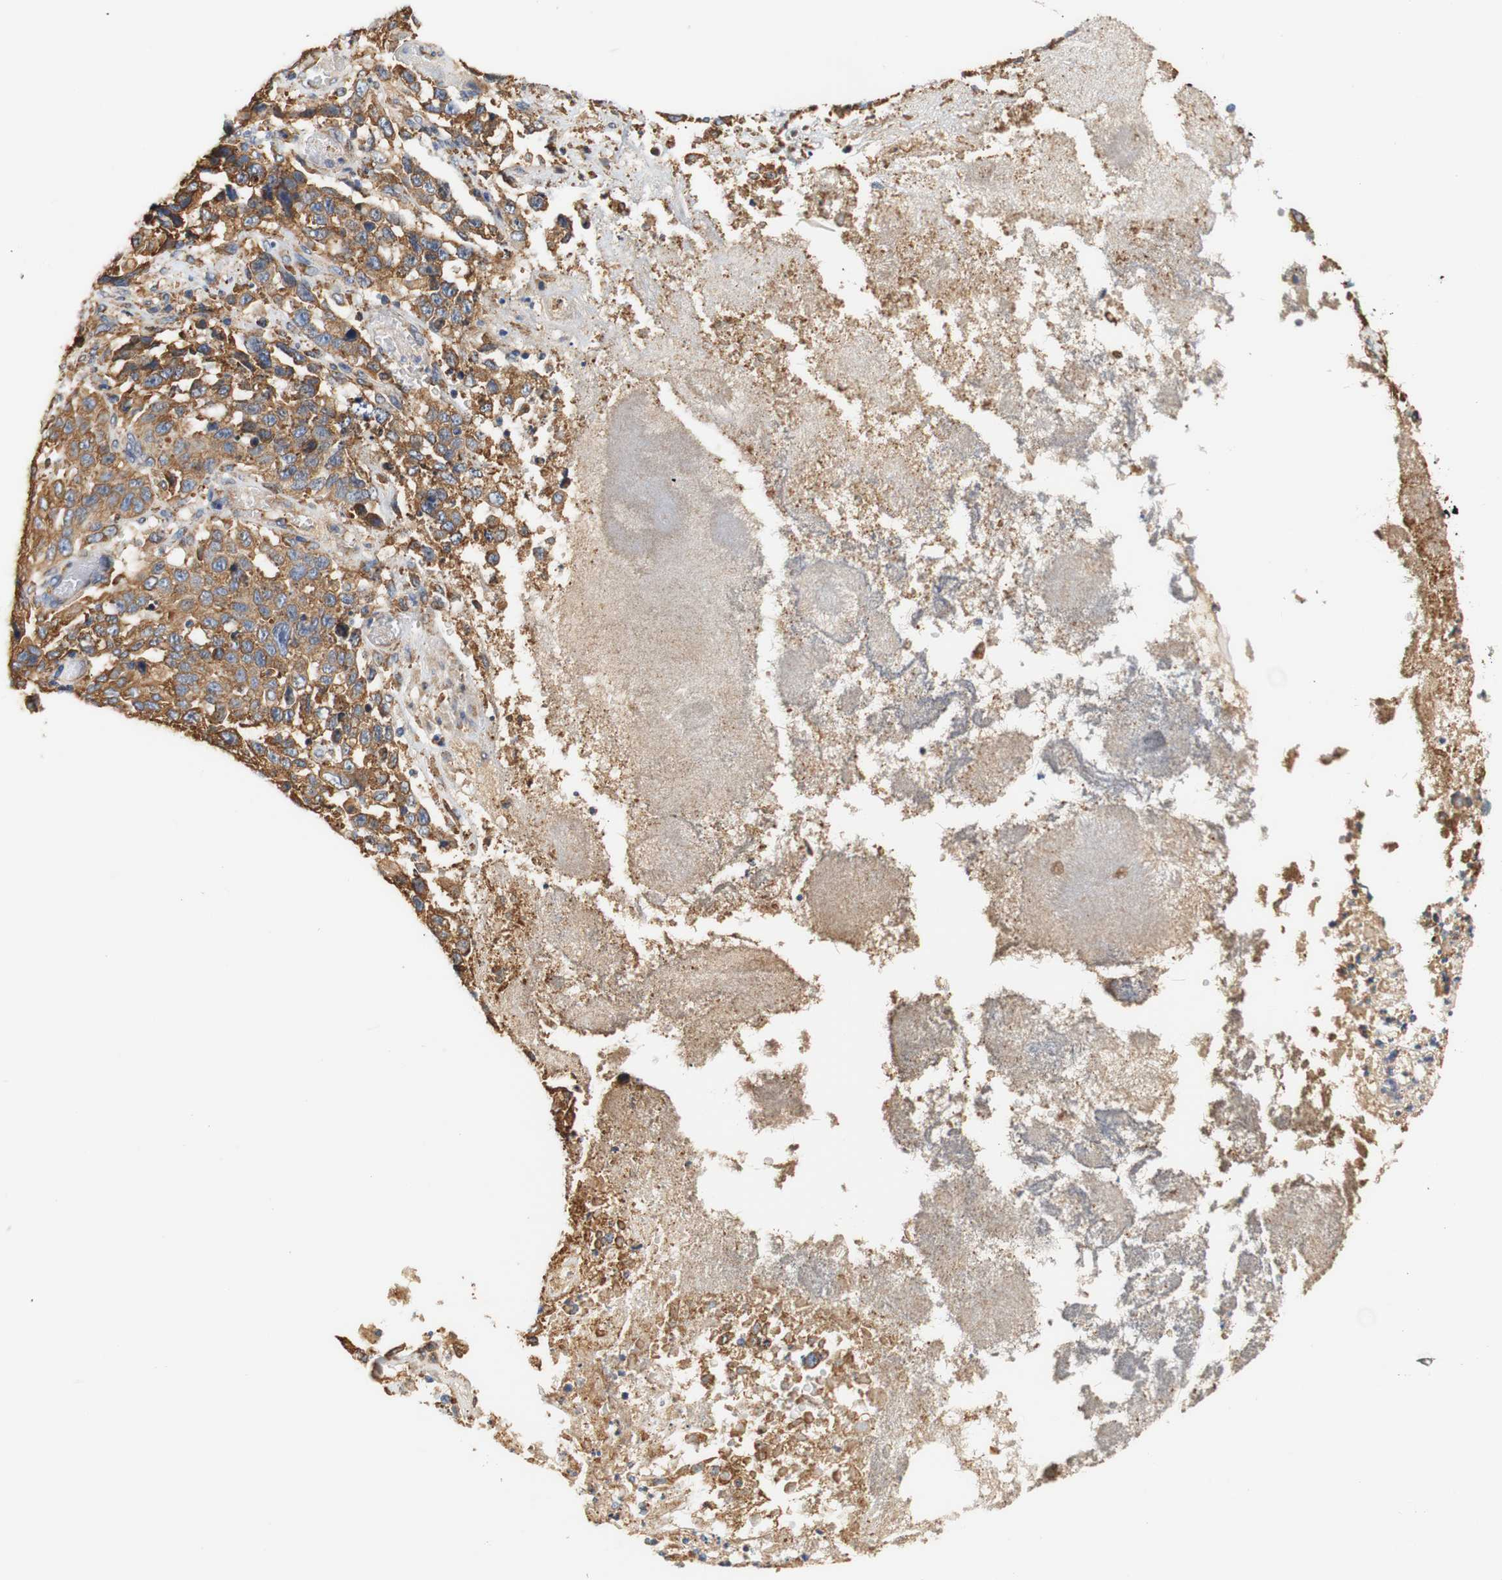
{"staining": {"intensity": "moderate", "quantity": ">75%", "location": "cytoplasmic/membranous"}, "tissue": "stomach cancer", "cell_type": "Tumor cells", "image_type": "cancer", "snomed": [{"axis": "morphology", "description": "Normal tissue, NOS"}, {"axis": "morphology", "description": "Adenocarcinoma, NOS"}, {"axis": "topography", "description": "Stomach"}], "caption": "Human stomach cancer stained for a protein (brown) reveals moderate cytoplasmic/membranous positive expression in about >75% of tumor cells.", "gene": "EIF2AK4", "patient": {"sex": "male", "age": 48}}